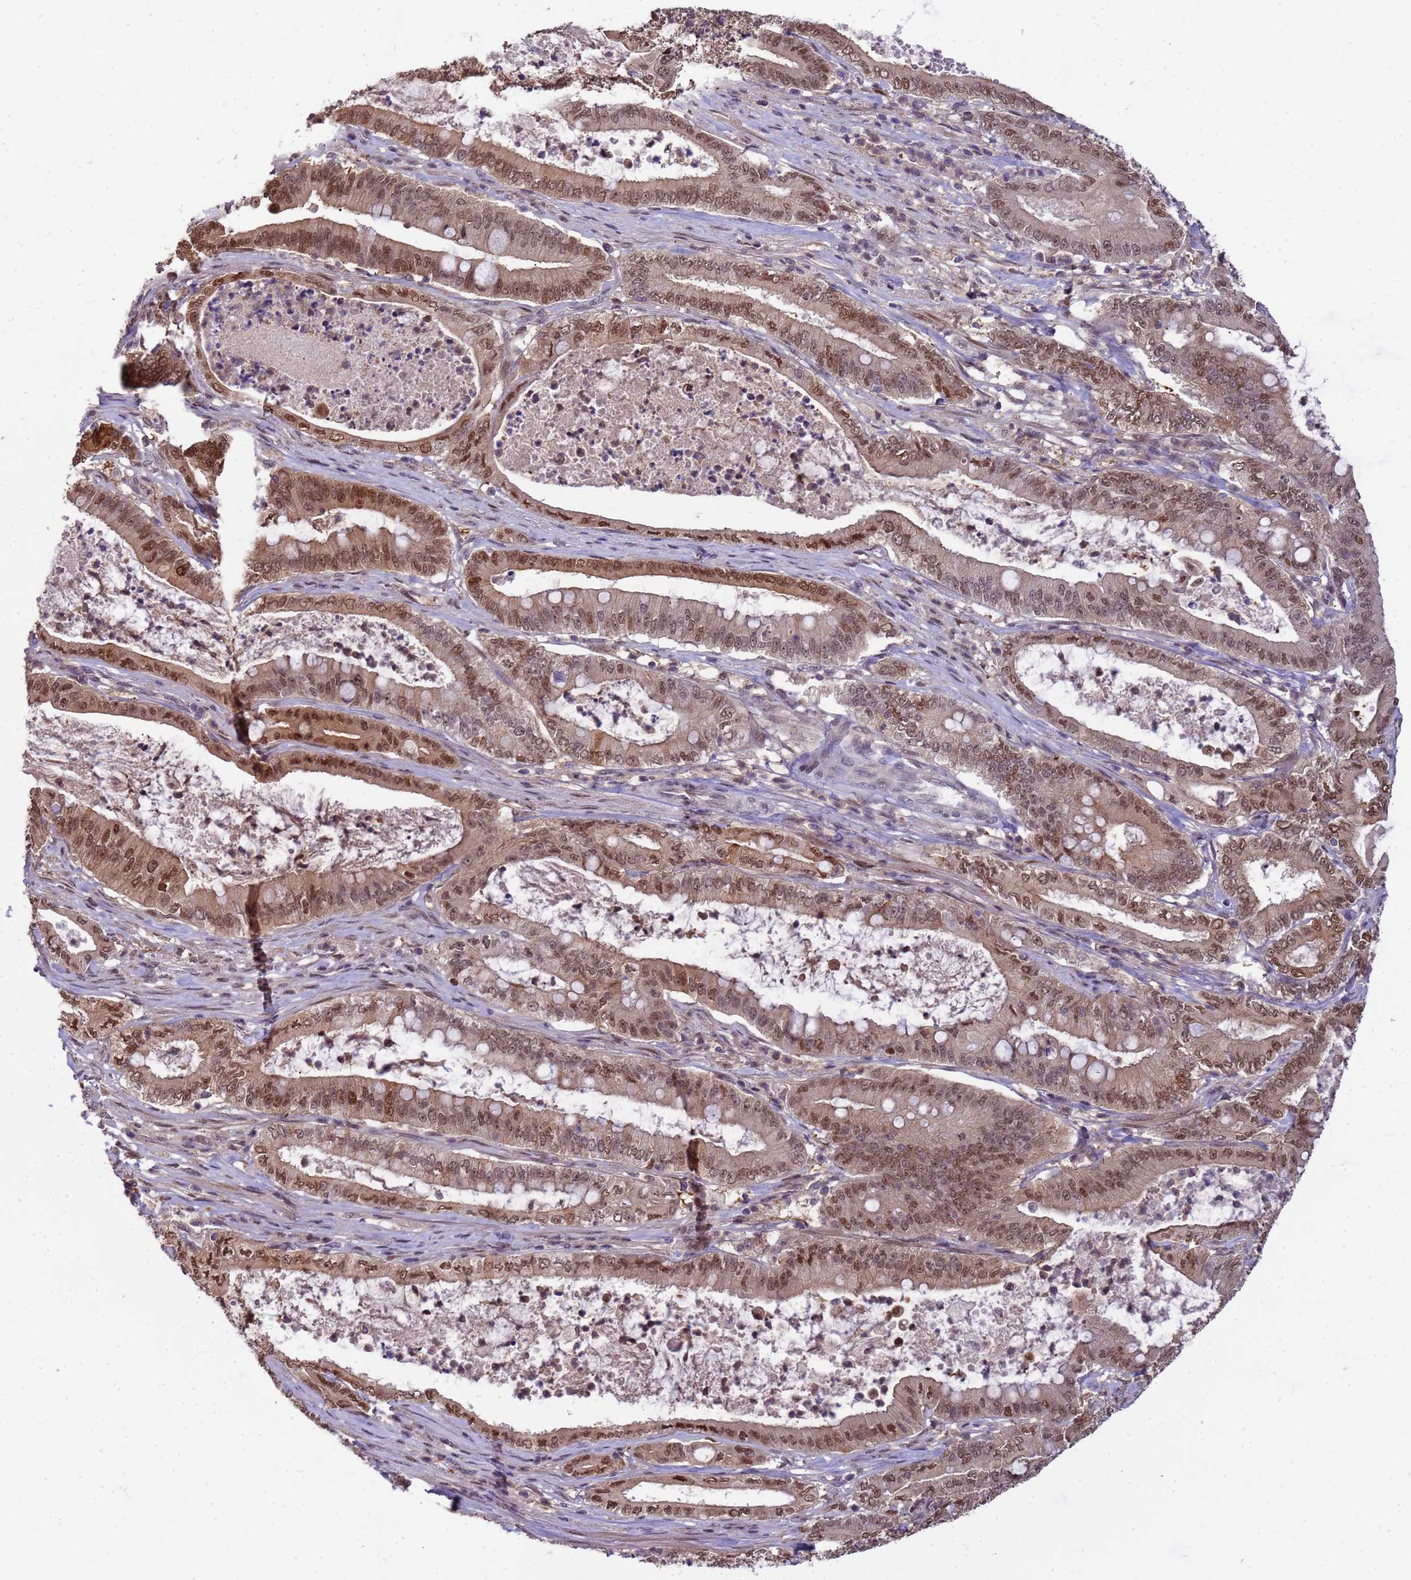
{"staining": {"intensity": "moderate", "quantity": ">75%", "location": "nuclear"}, "tissue": "pancreatic cancer", "cell_type": "Tumor cells", "image_type": "cancer", "snomed": [{"axis": "morphology", "description": "Adenocarcinoma, NOS"}, {"axis": "topography", "description": "Pancreas"}], "caption": "Pancreatic cancer (adenocarcinoma) stained with a protein marker demonstrates moderate staining in tumor cells.", "gene": "ZBTB5", "patient": {"sex": "male", "age": 71}}